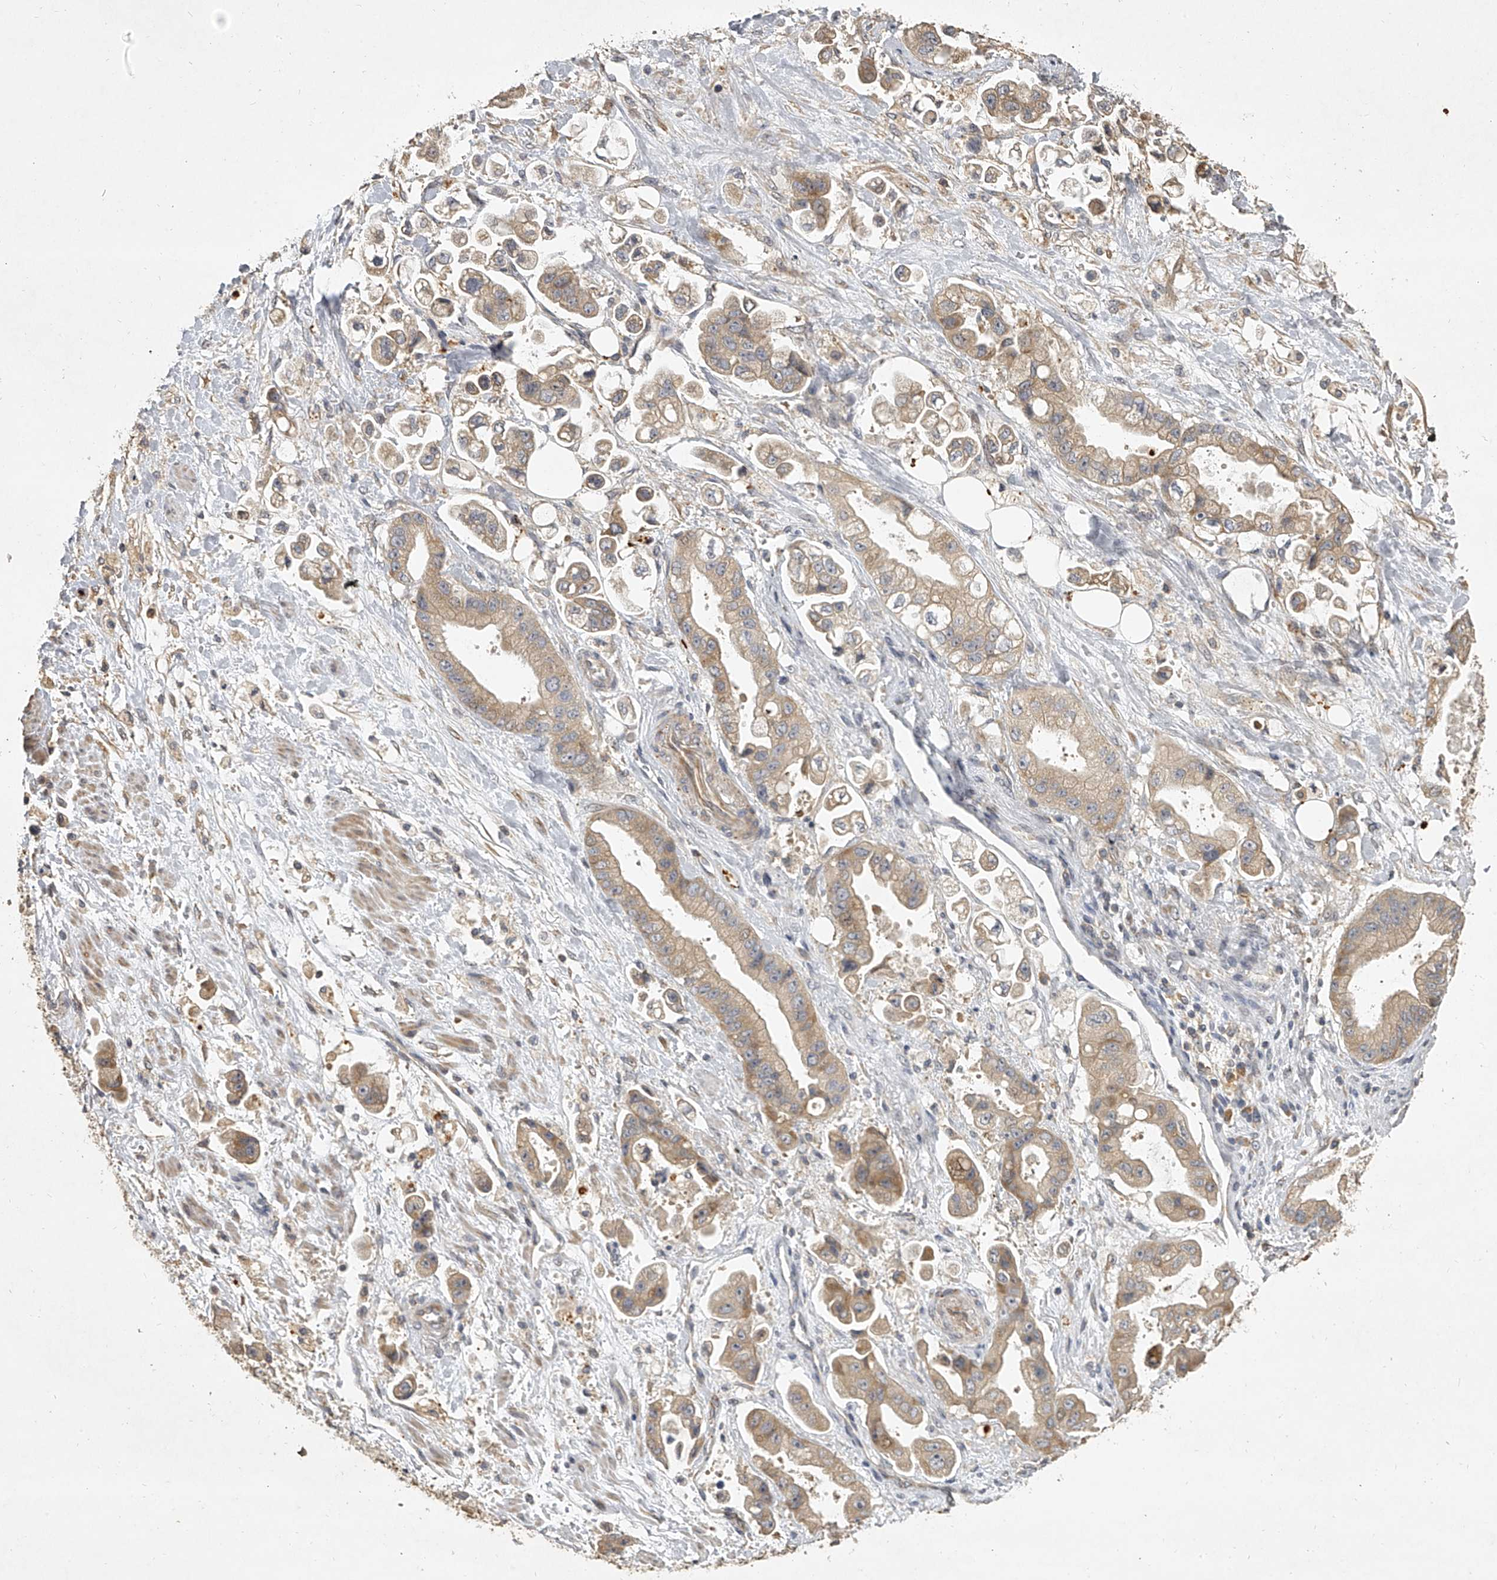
{"staining": {"intensity": "moderate", "quantity": ">75%", "location": "cytoplasmic/membranous"}, "tissue": "stomach cancer", "cell_type": "Tumor cells", "image_type": "cancer", "snomed": [{"axis": "morphology", "description": "Adenocarcinoma, NOS"}, {"axis": "topography", "description": "Stomach"}], "caption": "Human stomach adenocarcinoma stained with a protein marker demonstrates moderate staining in tumor cells.", "gene": "DOCK9", "patient": {"sex": "male", "age": 62}}